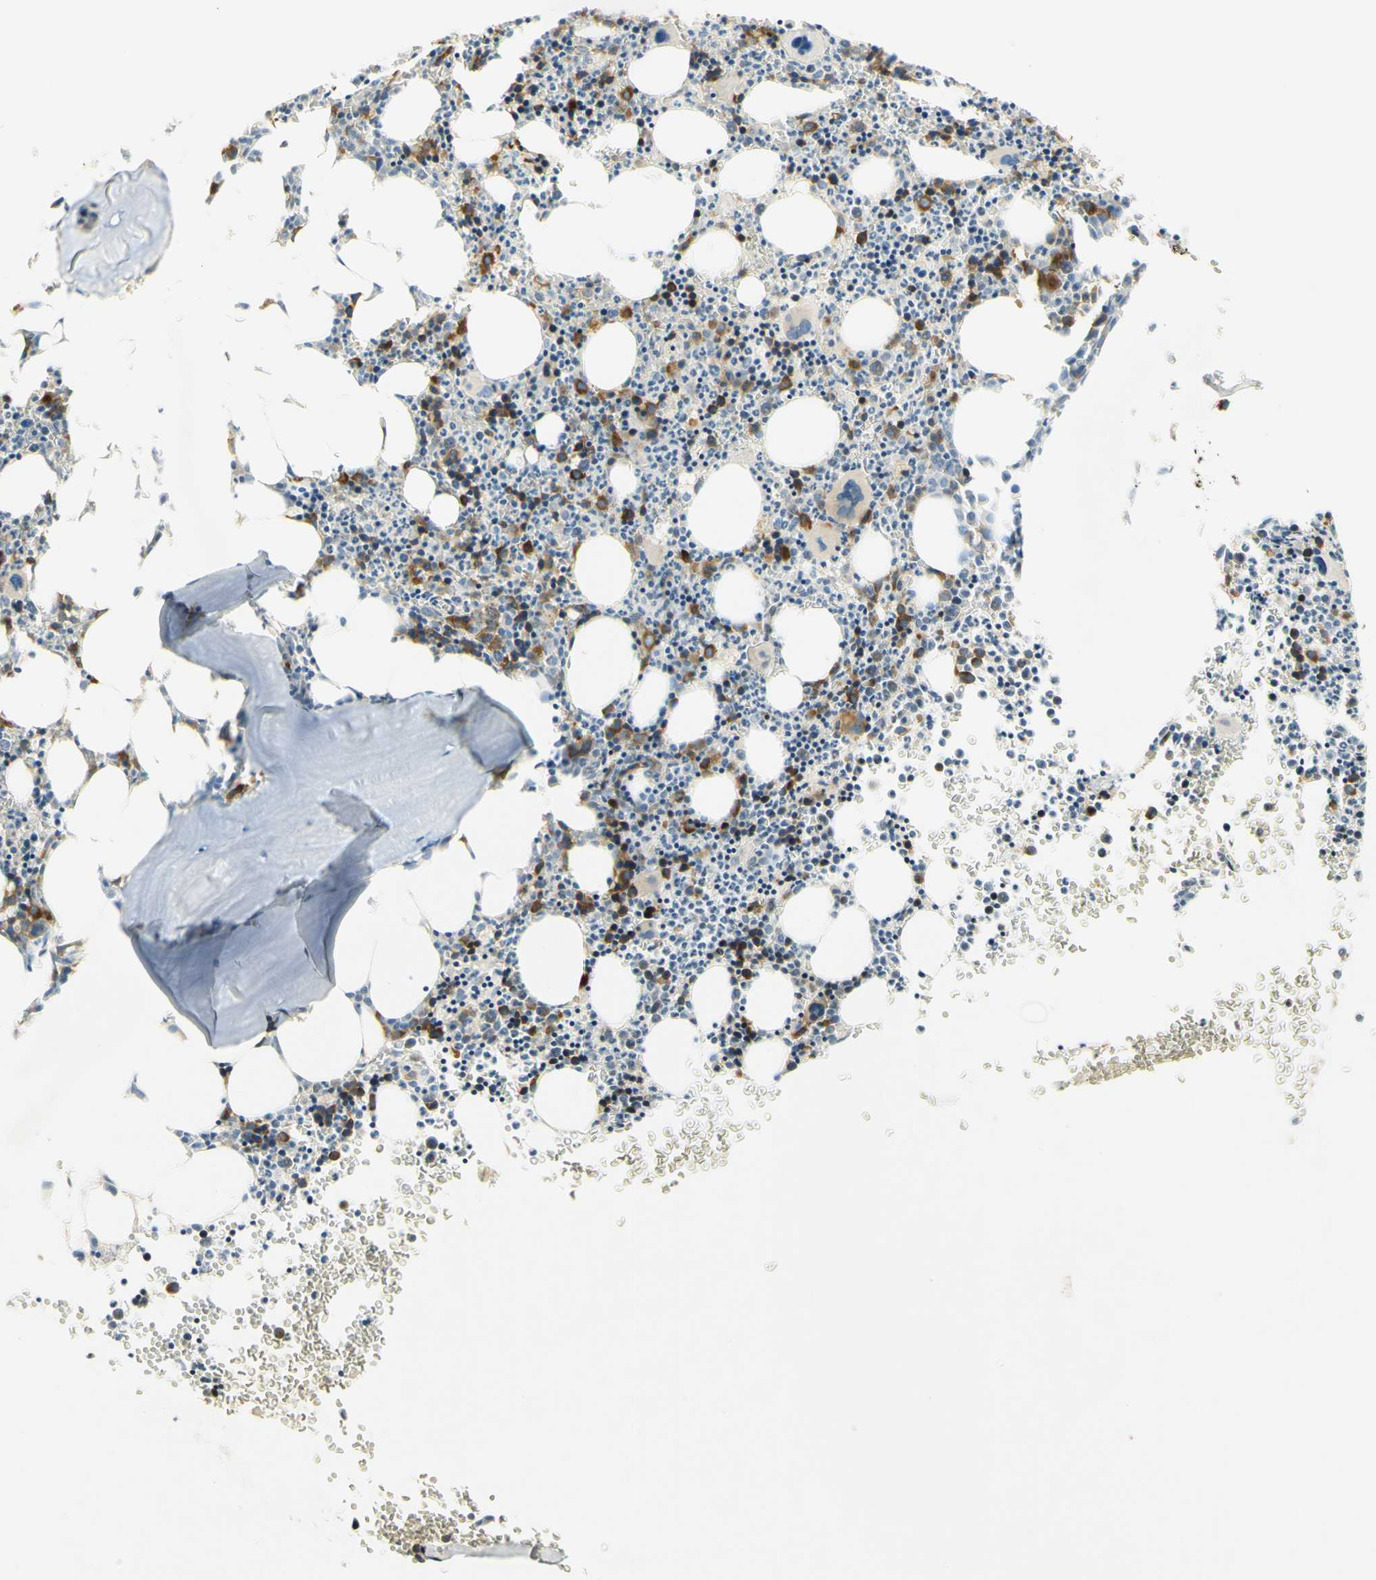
{"staining": {"intensity": "strong", "quantity": "25%-75%", "location": "cytoplasmic/membranous"}, "tissue": "bone marrow", "cell_type": "Hematopoietic cells", "image_type": "normal", "snomed": [{"axis": "morphology", "description": "Normal tissue, NOS"}, {"axis": "morphology", "description": "Inflammation, NOS"}, {"axis": "topography", "description": "Bone marrow"}], "caption": "High-magnification brightfield microscopy of unremarkable bone marrow stained with DAB (3,3'-diaminobenzidine) (brown) and counterstained with hematoxylin (blue). hematopoietic cells exhibit strong cytoplasmic/membranous positivity is identified in about25%-75% of cells. (IHC, brightfield microscopy, high magnification).", "gene": "KIF11", "patient": {"sex": "female", "age": 61}}